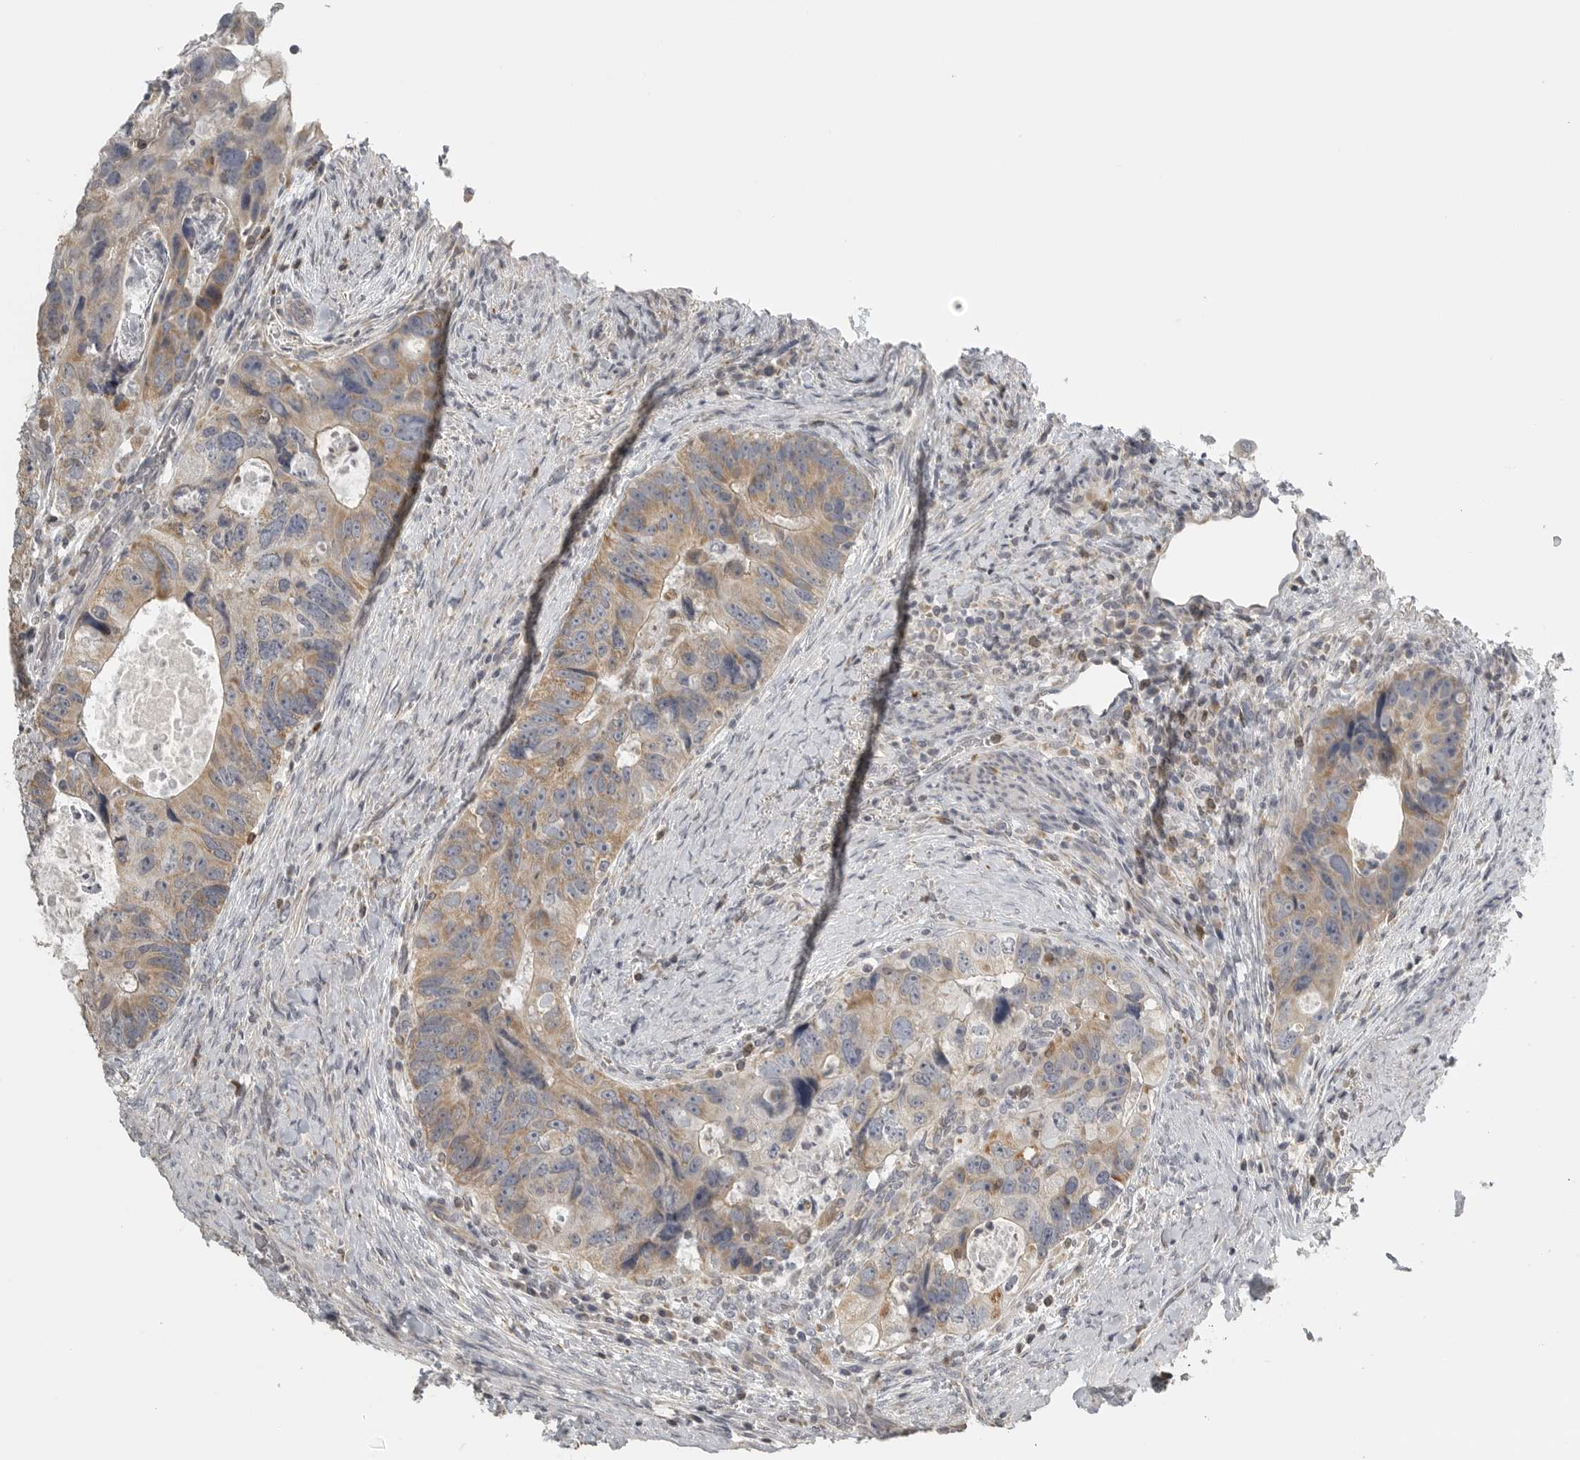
{"staining": {"intensity": "weak", "quantity": ">75%", "location": "cytoplasmic/membranous"}, "tissue": "colorectal cancer", "cell_type": "Tumor cells", "image_type": "cancer", "snomed": [{"axis": "morphology", "description": "Adenocarcinoma, NOS"}, {"axis": "topography", "description": "Rectum"}], "caption": "The image displays a brown stain indicating the presence of a protein in the cytoplasmic/membranous of tumor cells in colorectal cancer. Nuclei are stained in blue.", "gene": "RXFP3", "patient": {"sex": "male", "age": 59}}